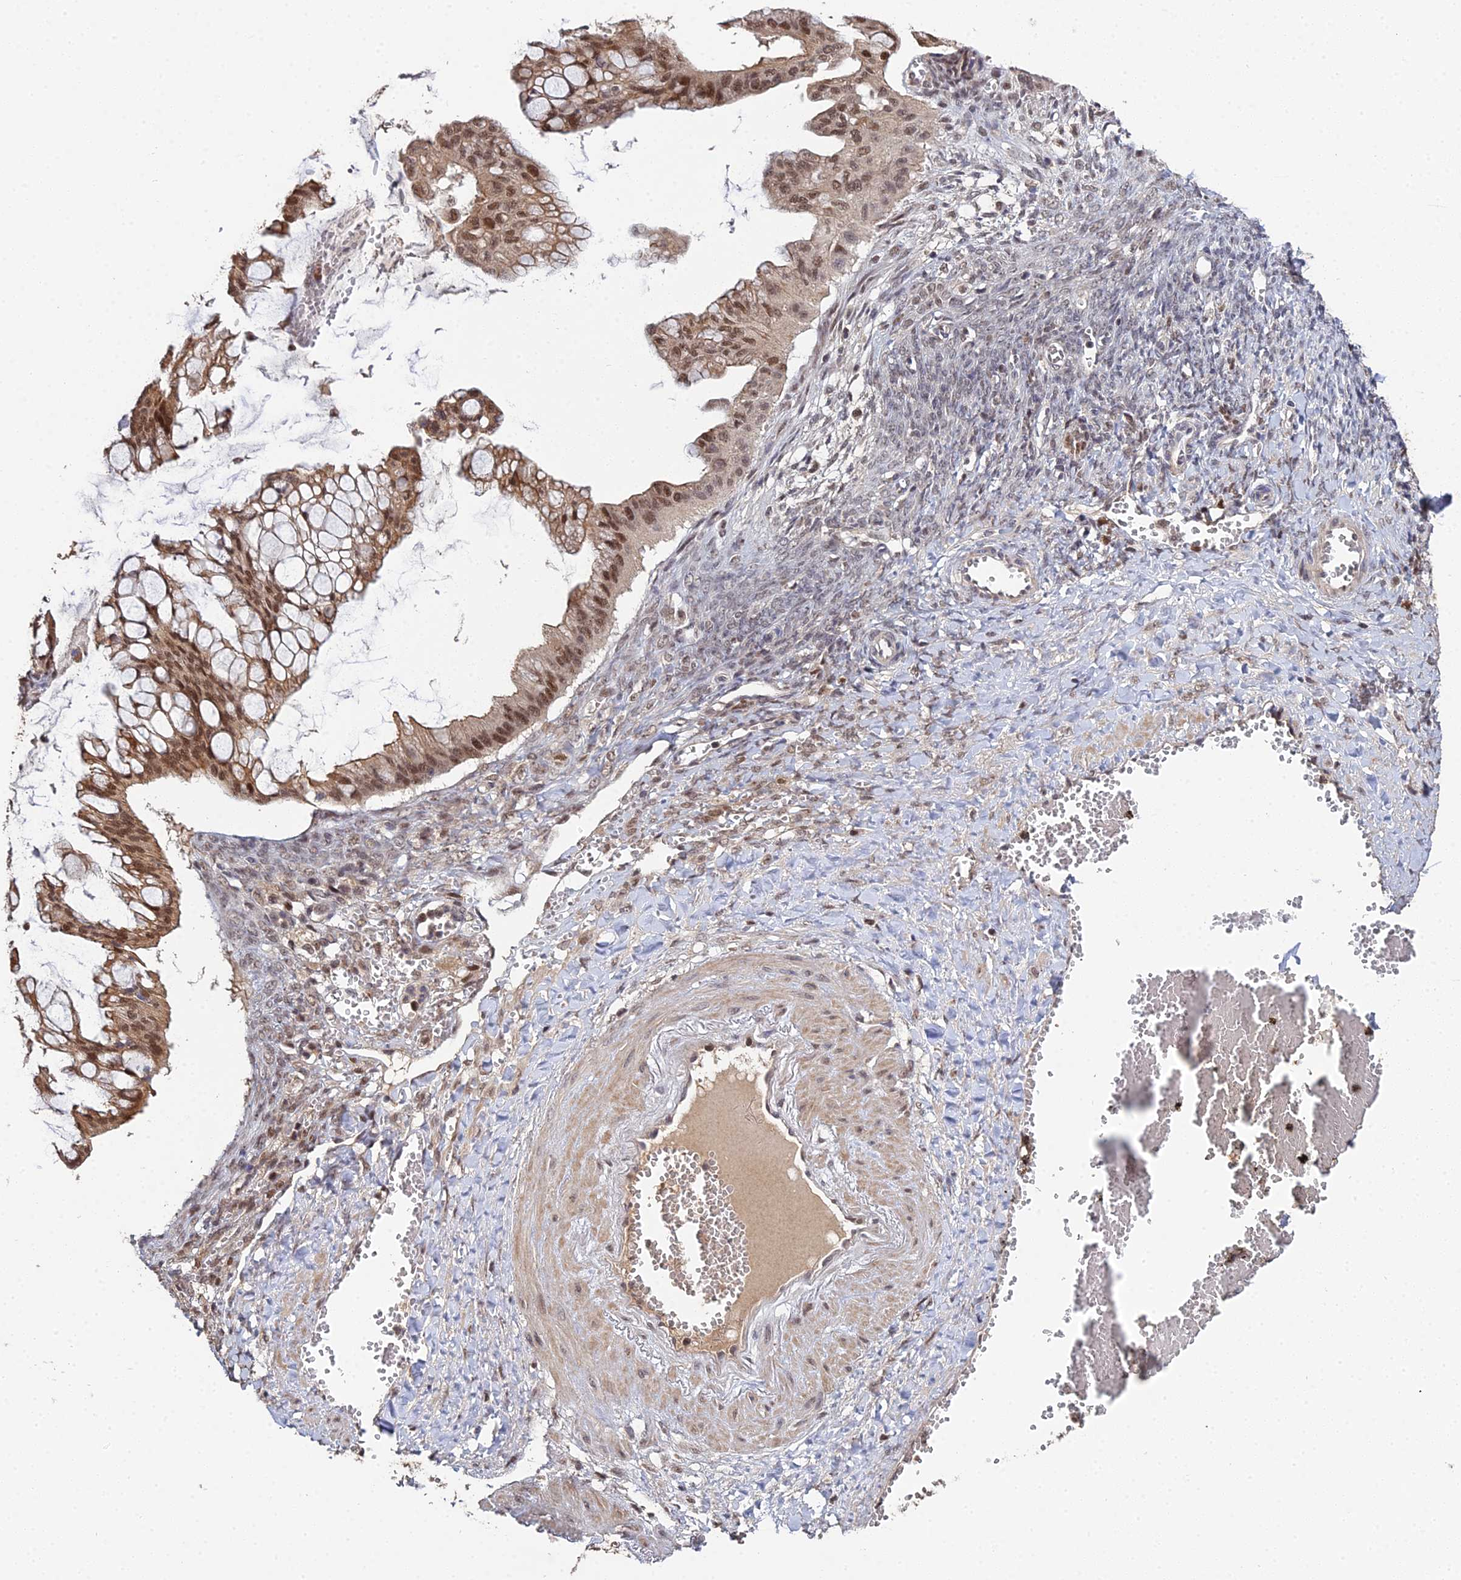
{"staining": {"intensity": "moderate", "quantity": ">75%", "location": "cytoplasmic/membranous,nuclear"}, "tissue": "ovarian cancer", "cell_type": "Tumor cells", "image_type": "cancer", "snomed": [{"axis": "morphology", "description": "Cystadenocarcinoma, mucinous, NOS"}, {"axis": "topography", "description": "Ovary"}], "caption": "Moderate cytoplasmic/membranous and nuclear staining for a protein is identified in about >75% of tumor cells of ovarian cancer using immunohistochemistry.", "gene": "ERCC5", "patient": {"sex": "female", "age": 73}}